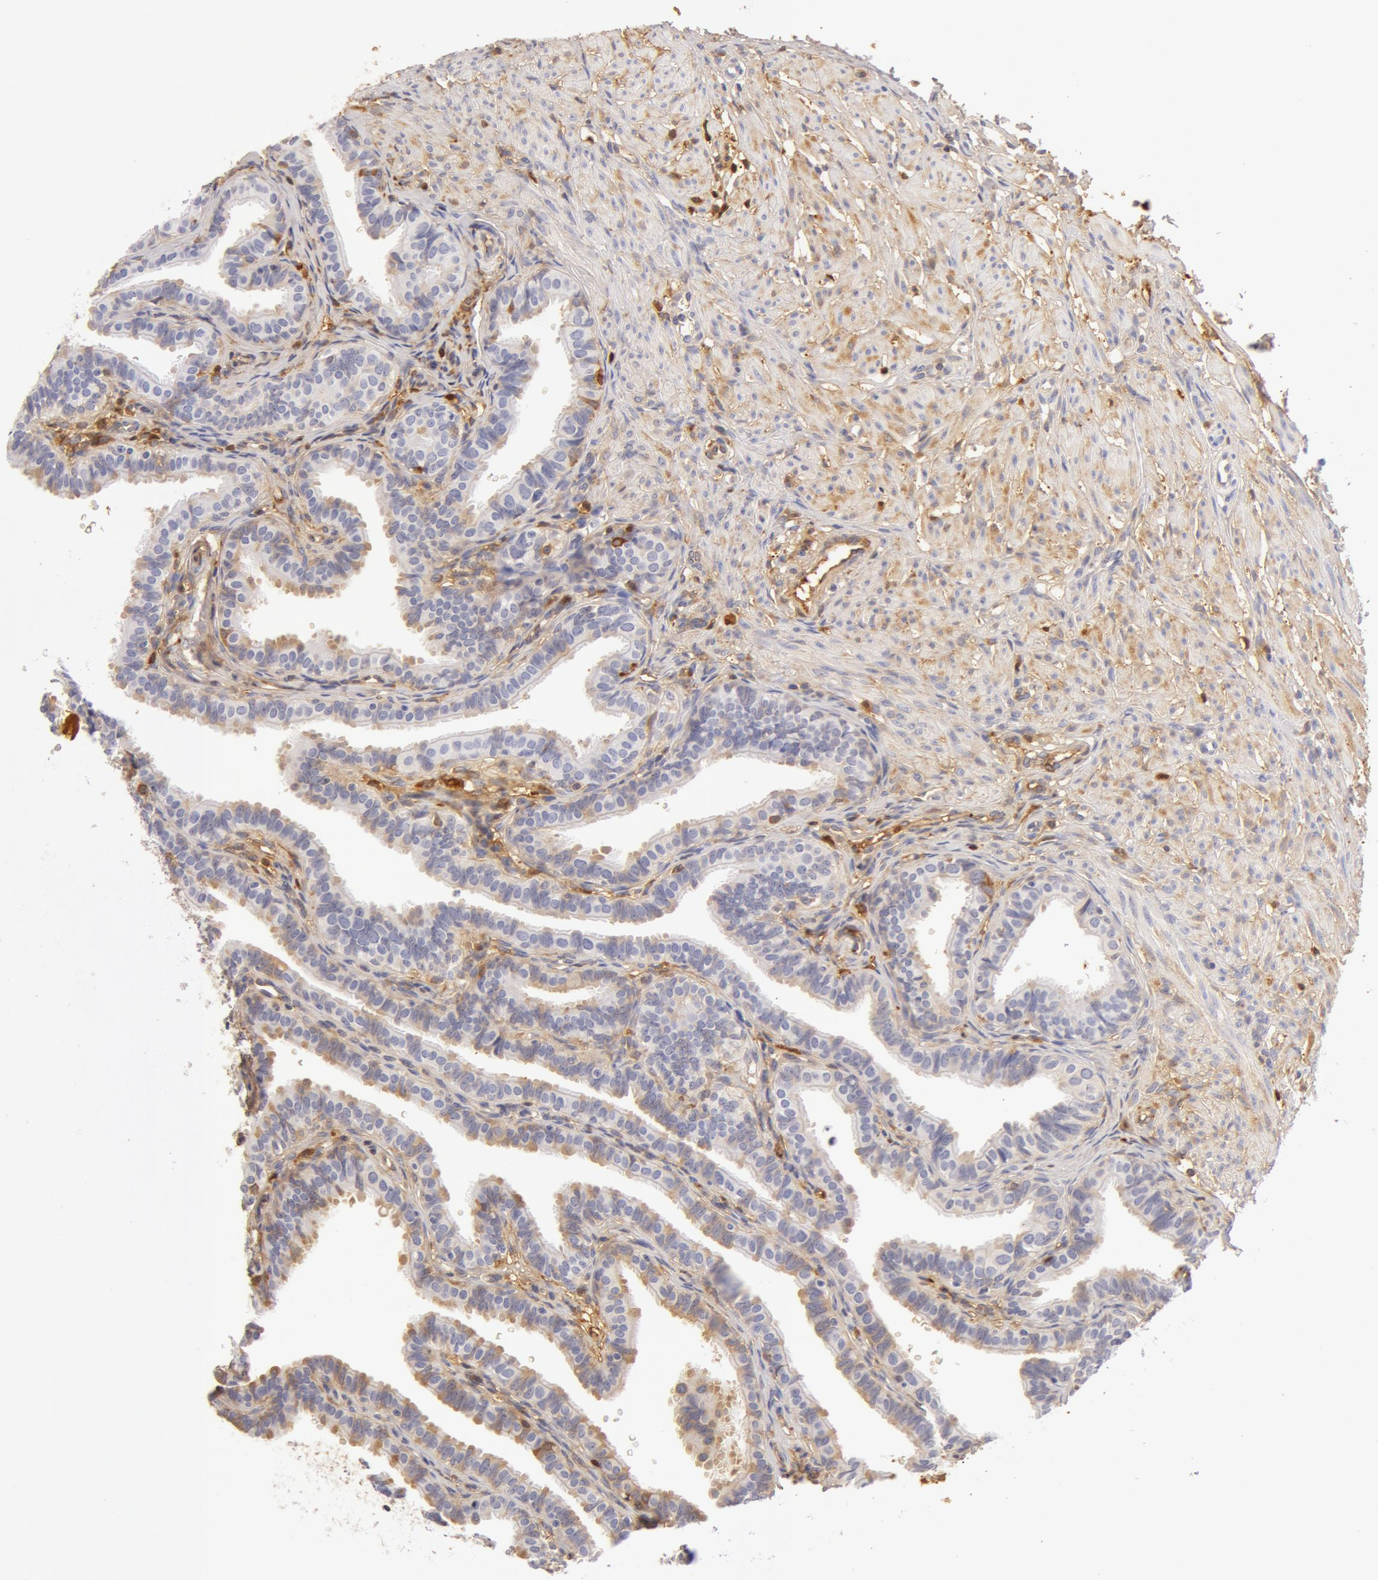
{"staining": {"intensity": "negative", "quantity": "none", "location": "none"}, "tissue": "fallopian tube", "cell_type": "Glandular cells", "image_type": "normal", "snomed": [{"axis": "morphology", "description": "Normal tissue, NOS"}, {"axis": "topography", "description": "Fallopian tube"}], "caption": "Immunohistochemistry (IHC) micrograph of normal fallopian tube stained for a protein (brown), which reveals no expression in glandular cells.", "gene": "AHSG", "patient": {"sex": "female", "age": 32}}